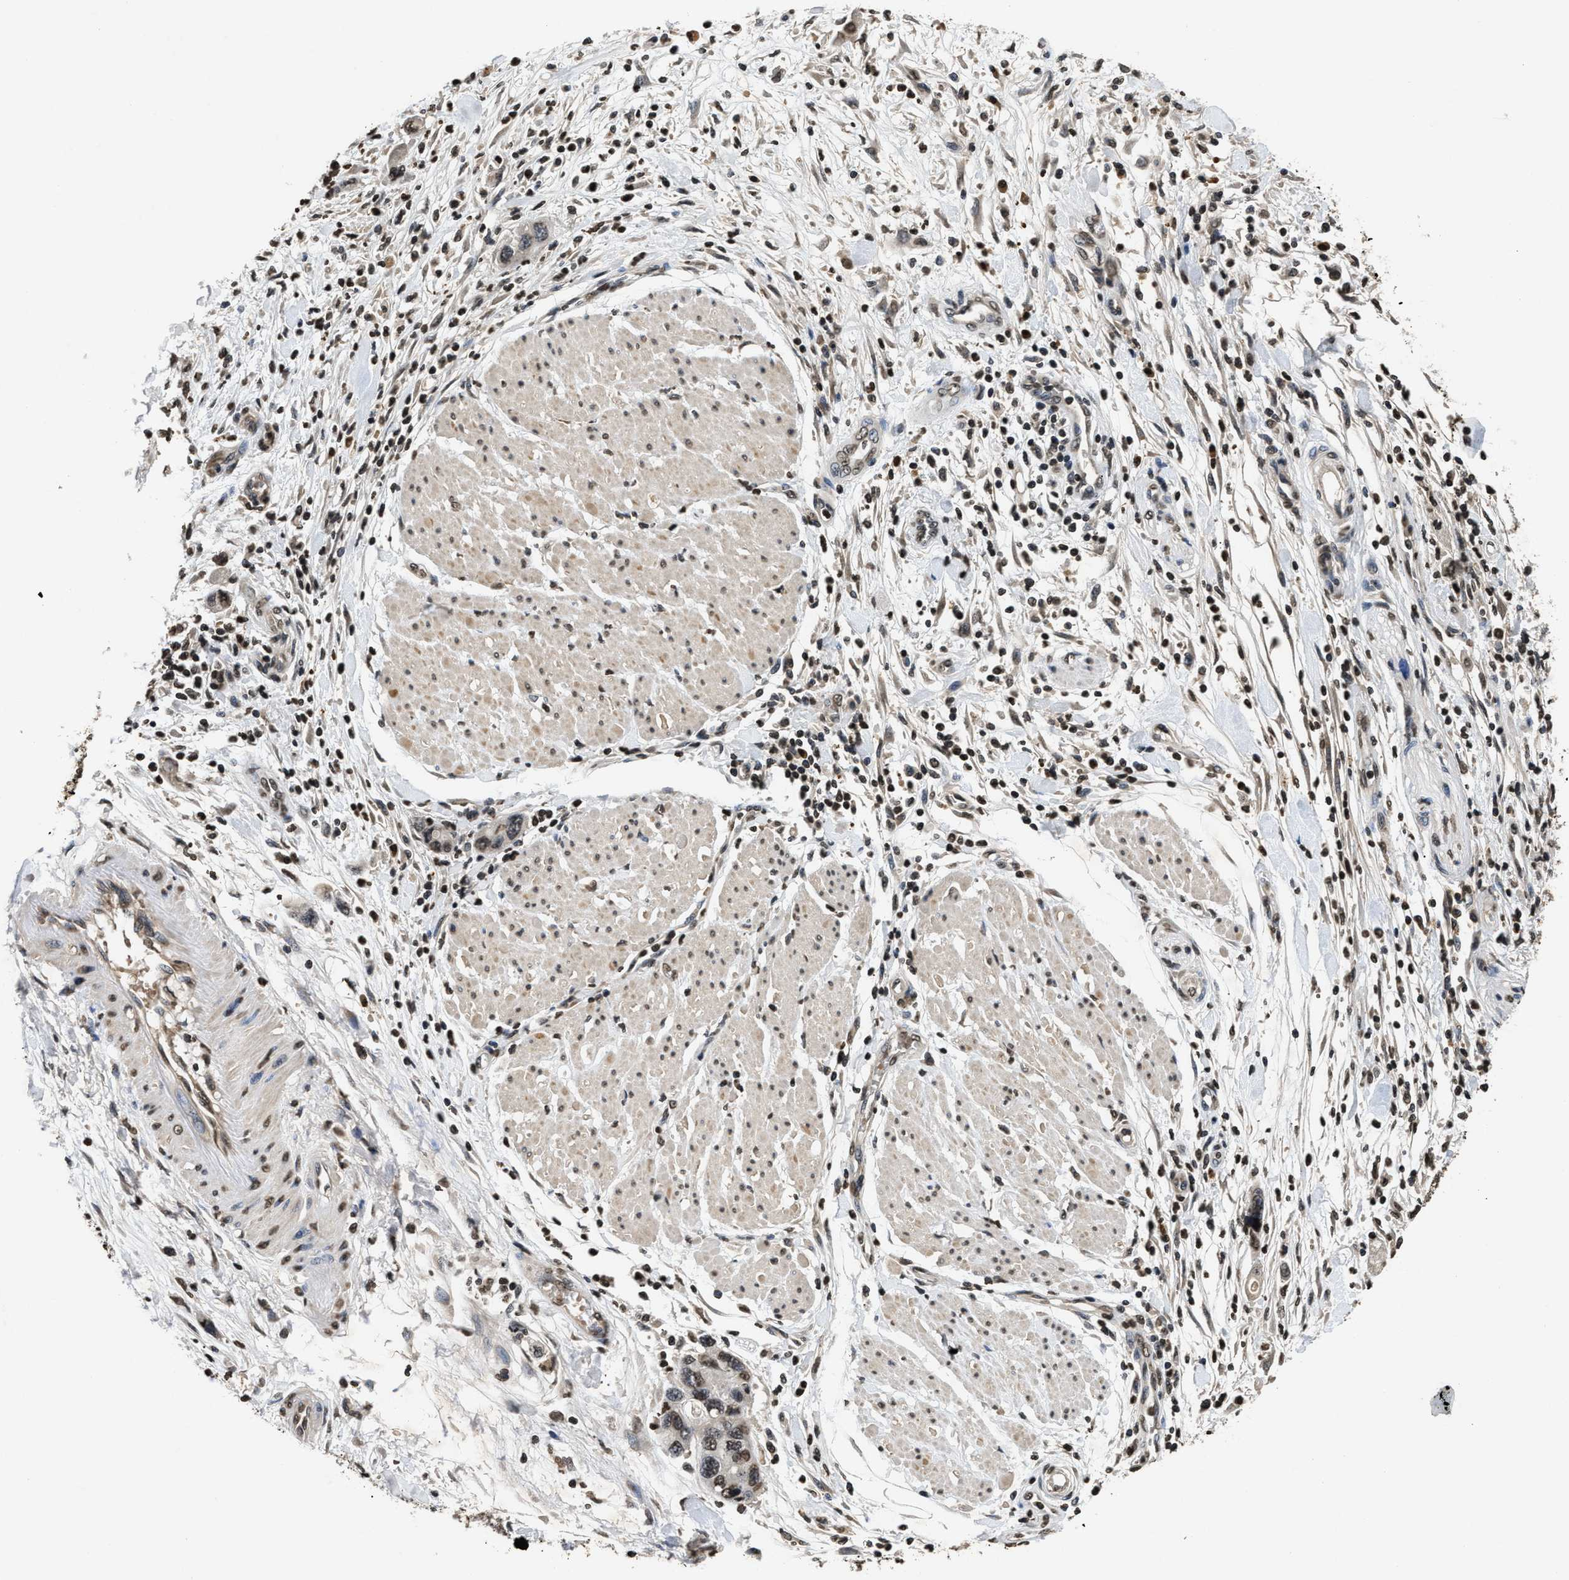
{"staining": {"intensity": "weak", "quantity": ">75%", "location": "nuclear"}, "tissue": "pancreatic cancer", "cell_type": "Tumor cells", "image_type": "cancer", "snomed": [{"axis": "morphology", "description": "Normal tissue, NOS"}, {"axis": "morphology", "description": "Adenocarcinoma, NOS"}, {"axis": "topography", "description": "Pancreas"}], "caption": "Pancreatic cancer stained with IHC displays weak nuclear staining in about >75% of tumor cells. (IHC, brightfield microscopy, high magnification).", "gene": "DNASE1L3", "patient": {"sex": "female", "age": 71}}